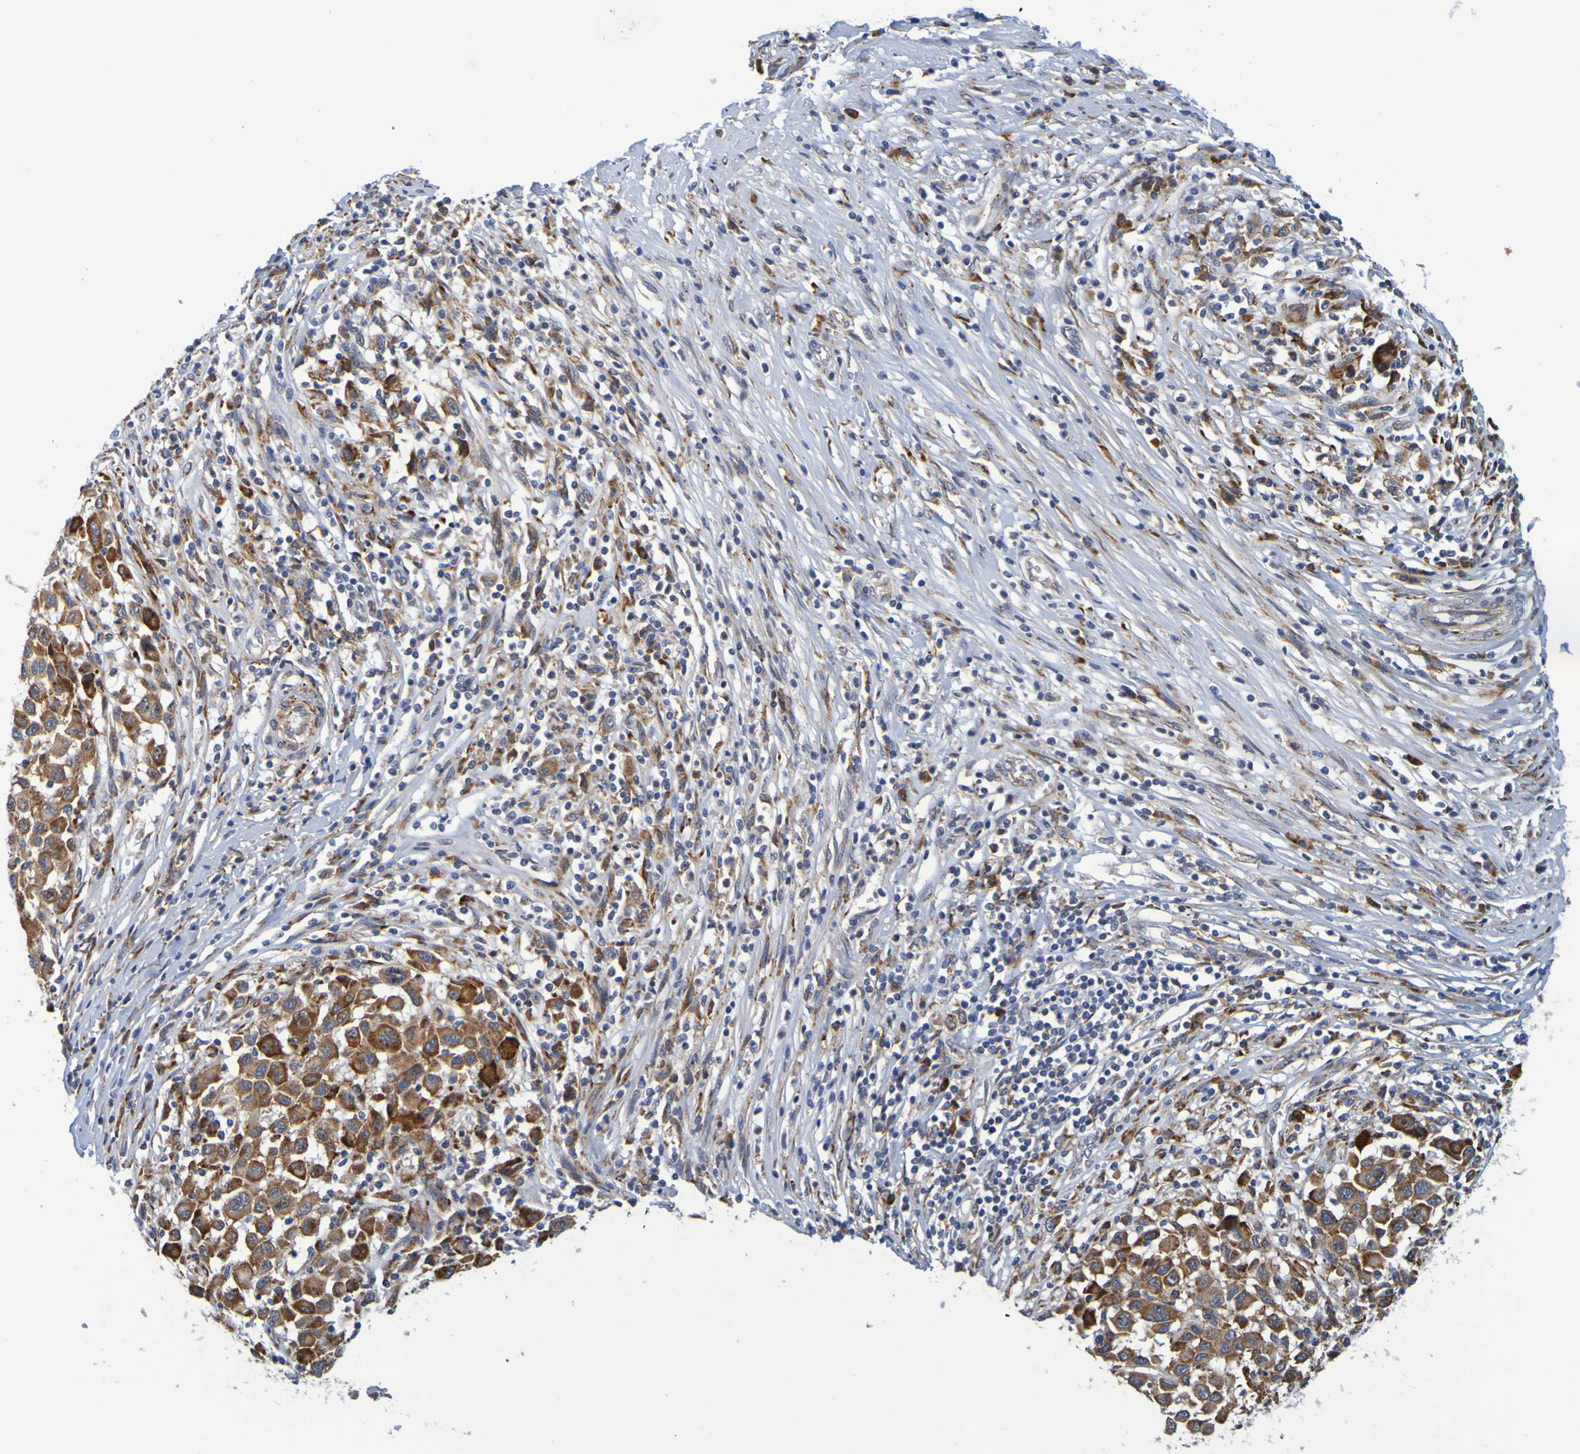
{"staining": {"intensity": "moderate", "quantity": ">75%", "location": "cytoplasmic/membranous"}, "tissue": "melanoma", "cell_type": "Tumor cells", "image_type": "cancer", "snomed": [{"axis": "morphology", "description": "Malignant melanoma, Metastatic site"}, {"axis": "topography", "description": "Lymph node"}], "caption": "The histopathology image exhibits staining of melanoma, revealing moderate cytoplasmic/membranous protein positivity (brown color) within tumor cells.", "gene": "SIL1", "patient": {"sex": "male", "age": 61}}